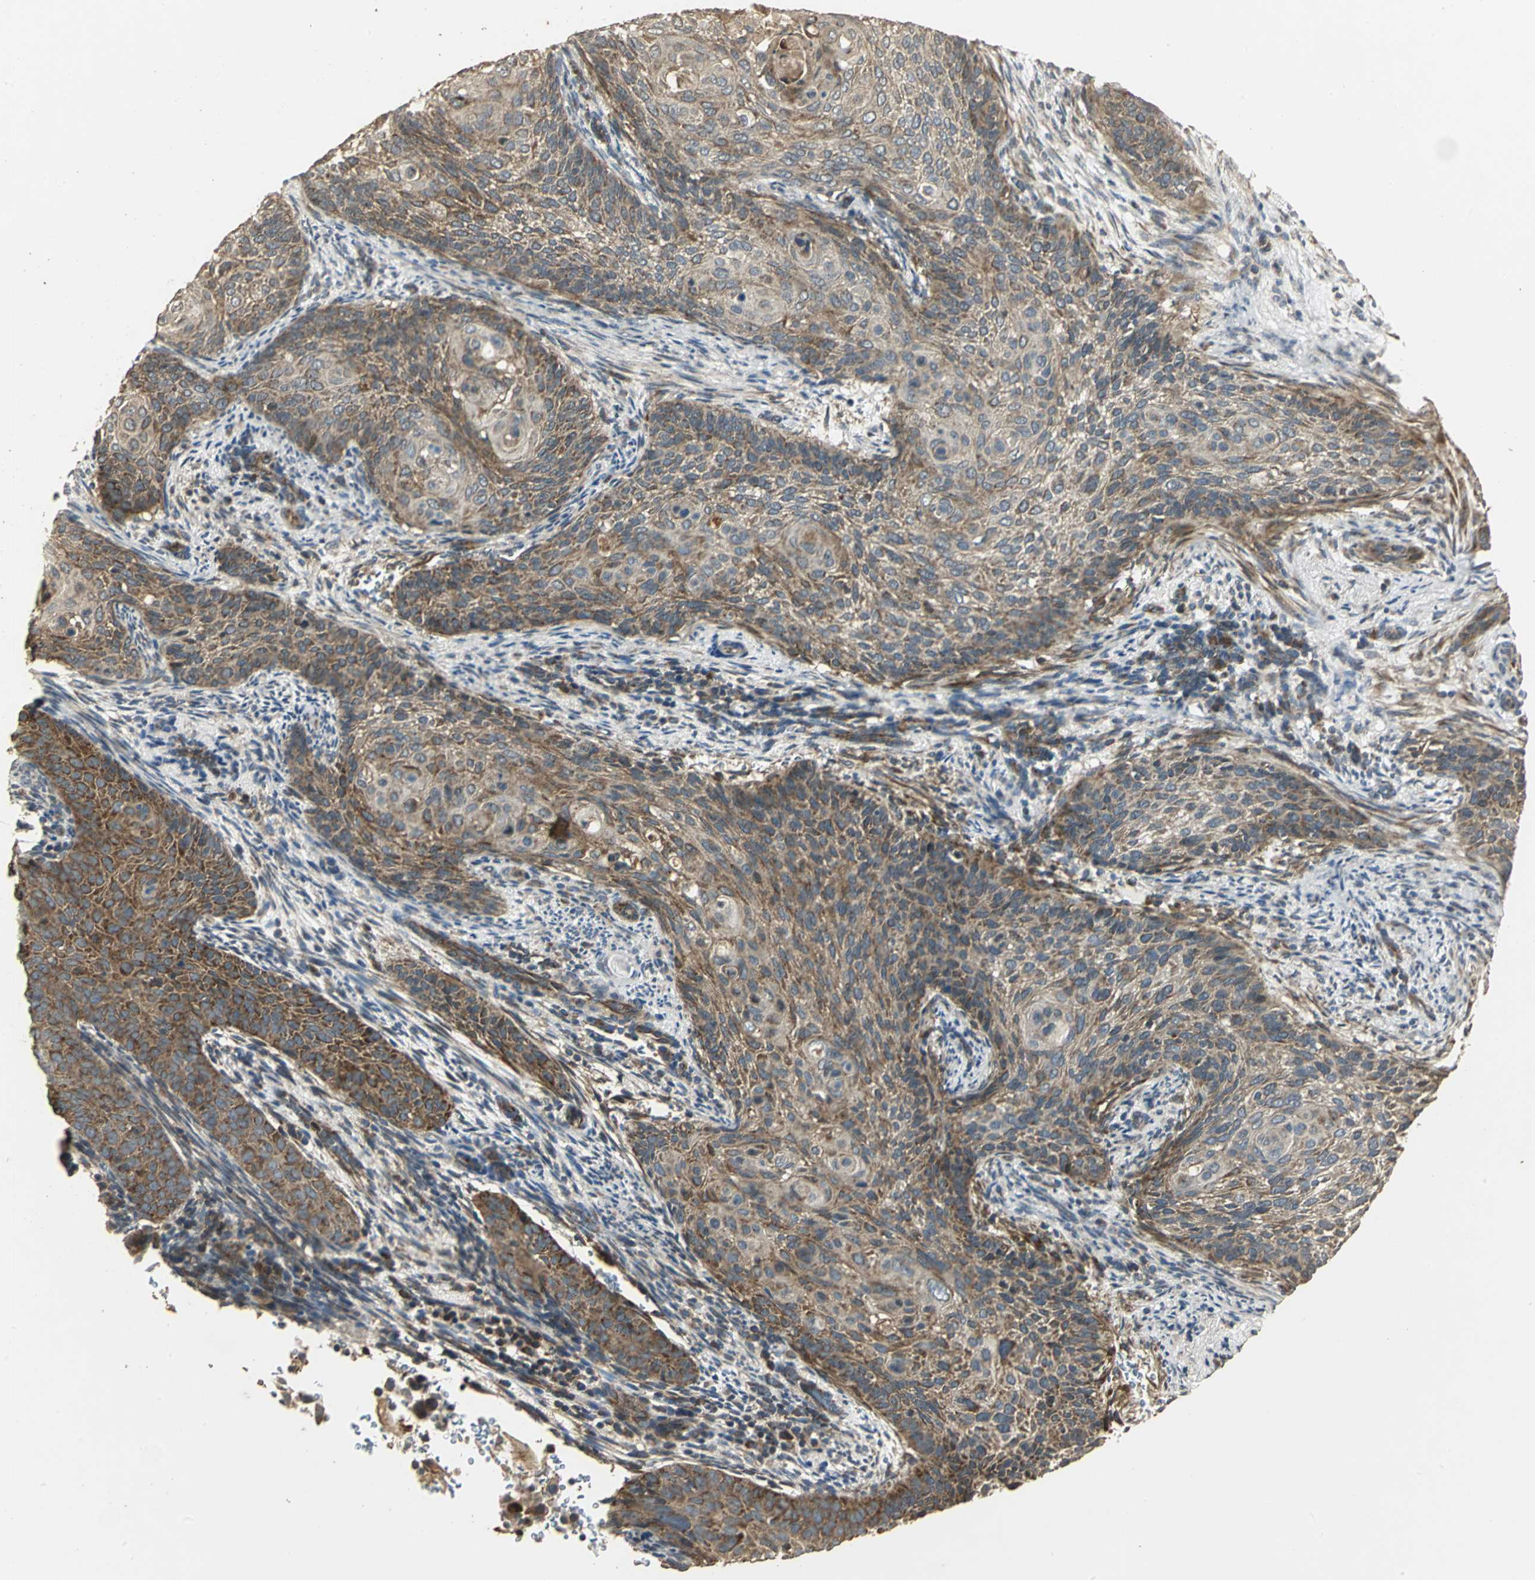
{"staining": {"intensity": "strong", "quantity": ">75%", "location": "cytoplasmic/membranous"}, "tissue": "cervical cancer", "cell_type": "Tumor cells", "image_type": "cancer", "snomed": [{"axis": "morphology", "description": "Squamous cell carcinoma, NOS"}, {"axis": "topography", "description": "Cervix"}], "caption": "IHC histopathology image of squamous cell carcinoma (cervical) stained for a protein (brown), which displays high levels of strong cytoplasmic/membranous staining in approximately >75% of tumor cells.", "gene": "KANK1", "patient": {"sex": "female", "age": 33}}